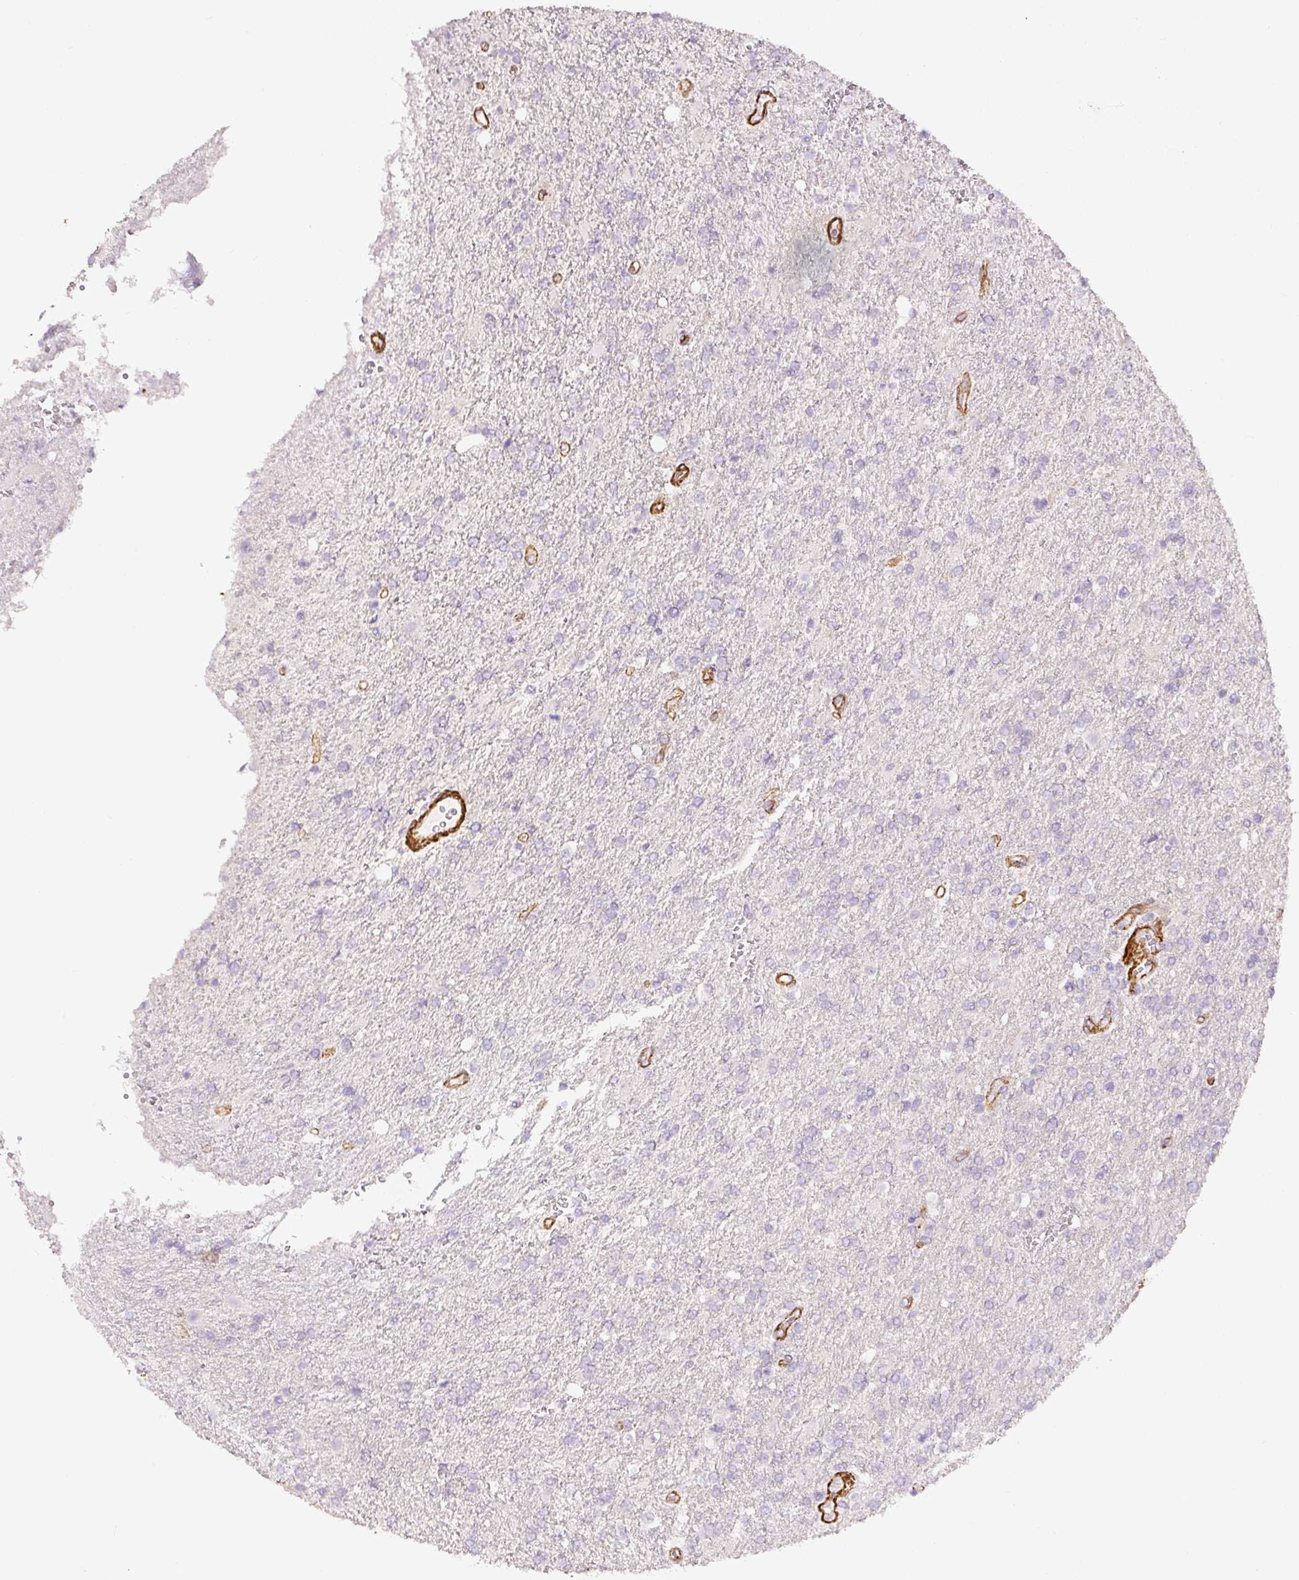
{"staining": {"intensity": "negative", "quantity": "none", "location": "none"}, "tissue": "glioma", "cell_type": "Tumor cells", "image_type": "cancer", "snomed": [{"axis": "morphology", "description": "Glioma, malignant, High grade"}, {"axis": "topography", "description": "Brain"}], "caption": "Glioma stained for a protein using IHC reveals no expression tumor cells.", "gene": "MYL12A", "patient": {"sex": "male", "age": 56}}